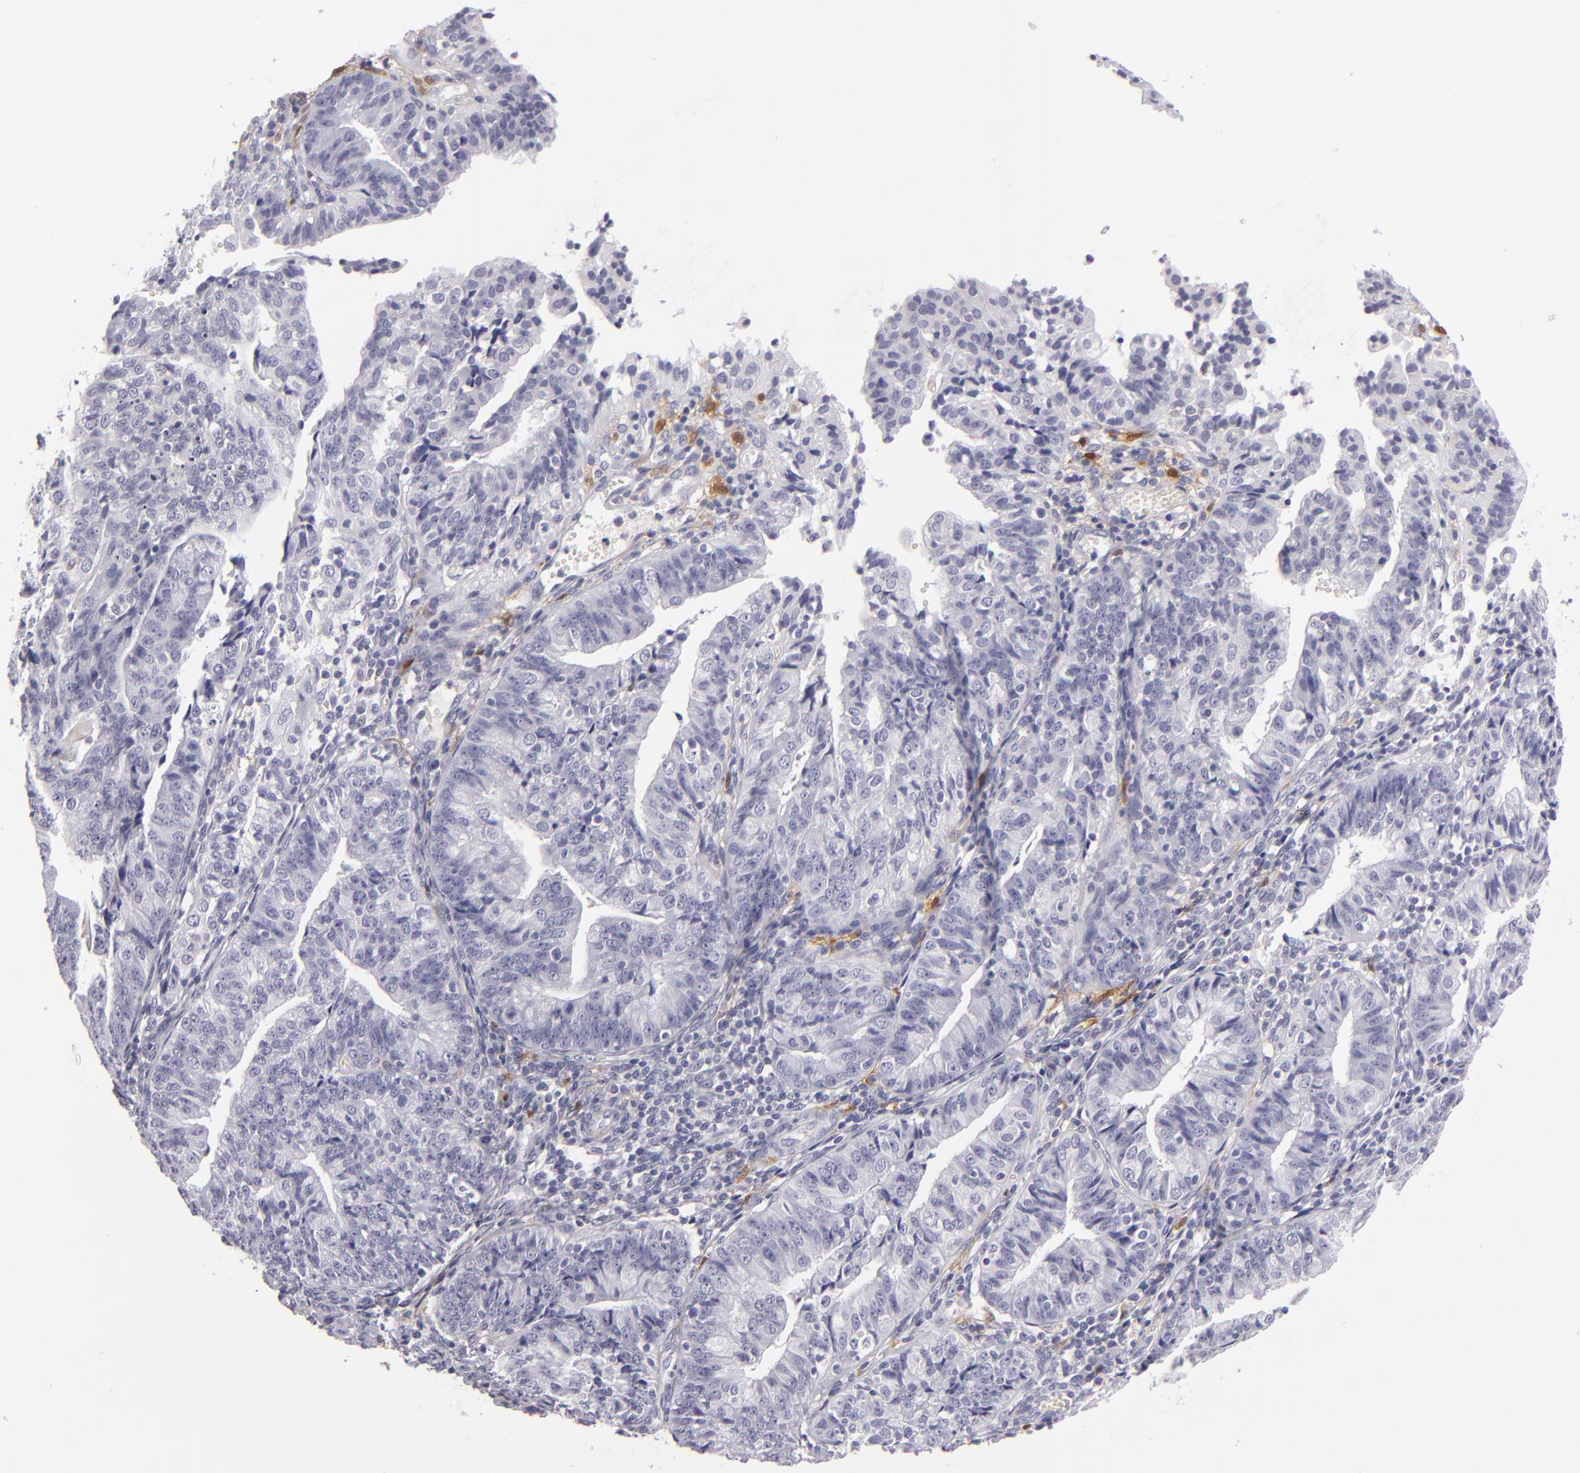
{"staining": {"intensity": "negative", "quantity": "none", "location": "none"}, "tissue": "endometrial cancer", "cell_type": "Tumor cells", "image_type": "cancer", "snomed": [{"axis": "morphology", "description": "Adenocarcinoma, NOS"}, {"axis": "topography", "description": "Endometrium"}], "caption": "A high-resolution image shows immunohistochemistry staining of adenocarcinoma (endometrial), which demonstrates no significant expression in tumor cells.", "gene": "F13A1", "patient": {"sex": "female", "age": 56}}